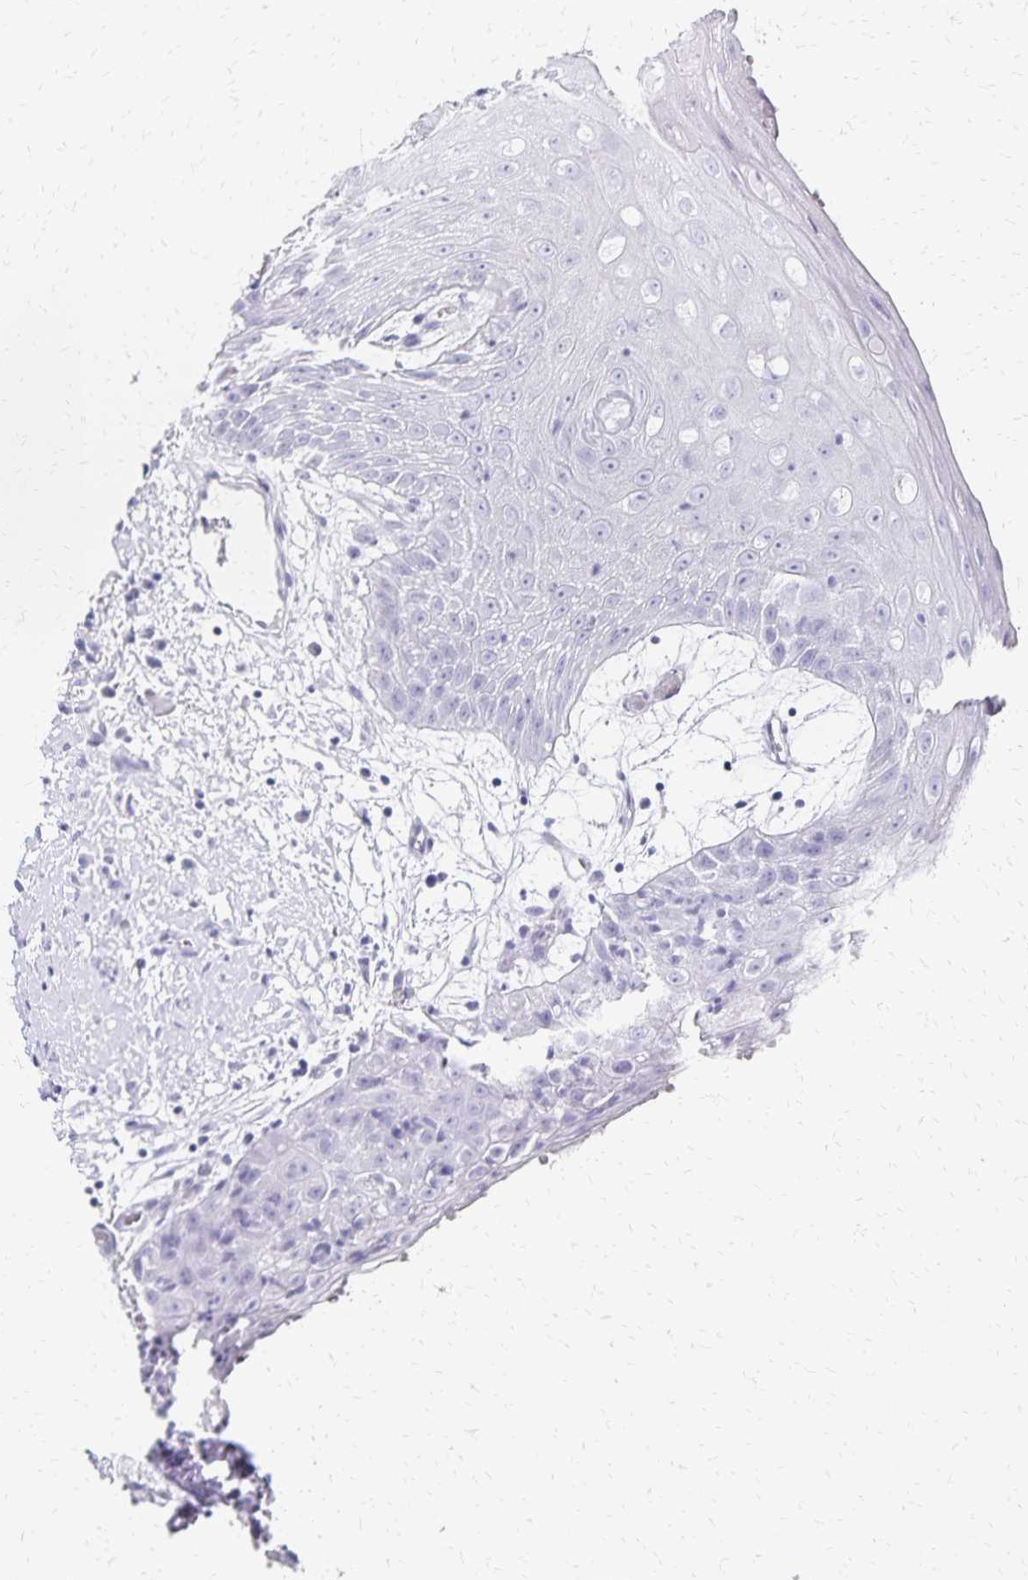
{"staining": {"intensity": "negative", "quantity": "none", "location": "none"}, "tissue": "oral mucosa", "cell_type": "Squamous epithelial cells", "image_type": "normal", "snomed": [{"axis": "morphology", "description": "Normal tissue, NOS"}, {"axis": "morphology", "description": "Squamous cell carcinoma, NOS"}, {"axis": "topography", "description": "Oral tissue"}, {"axis": "topography", "description": "Peripheral nerve tissue"}, {"axis": "topography", "description": "Head-Neck"}], "caption": "Squamous epithelial cells show no significant expression in unremarkable oral mucosa. (IHC, brightfield microscopy, high magnification).", "gene": "GIP", "patient": {"sex": "female", "age": 59}}